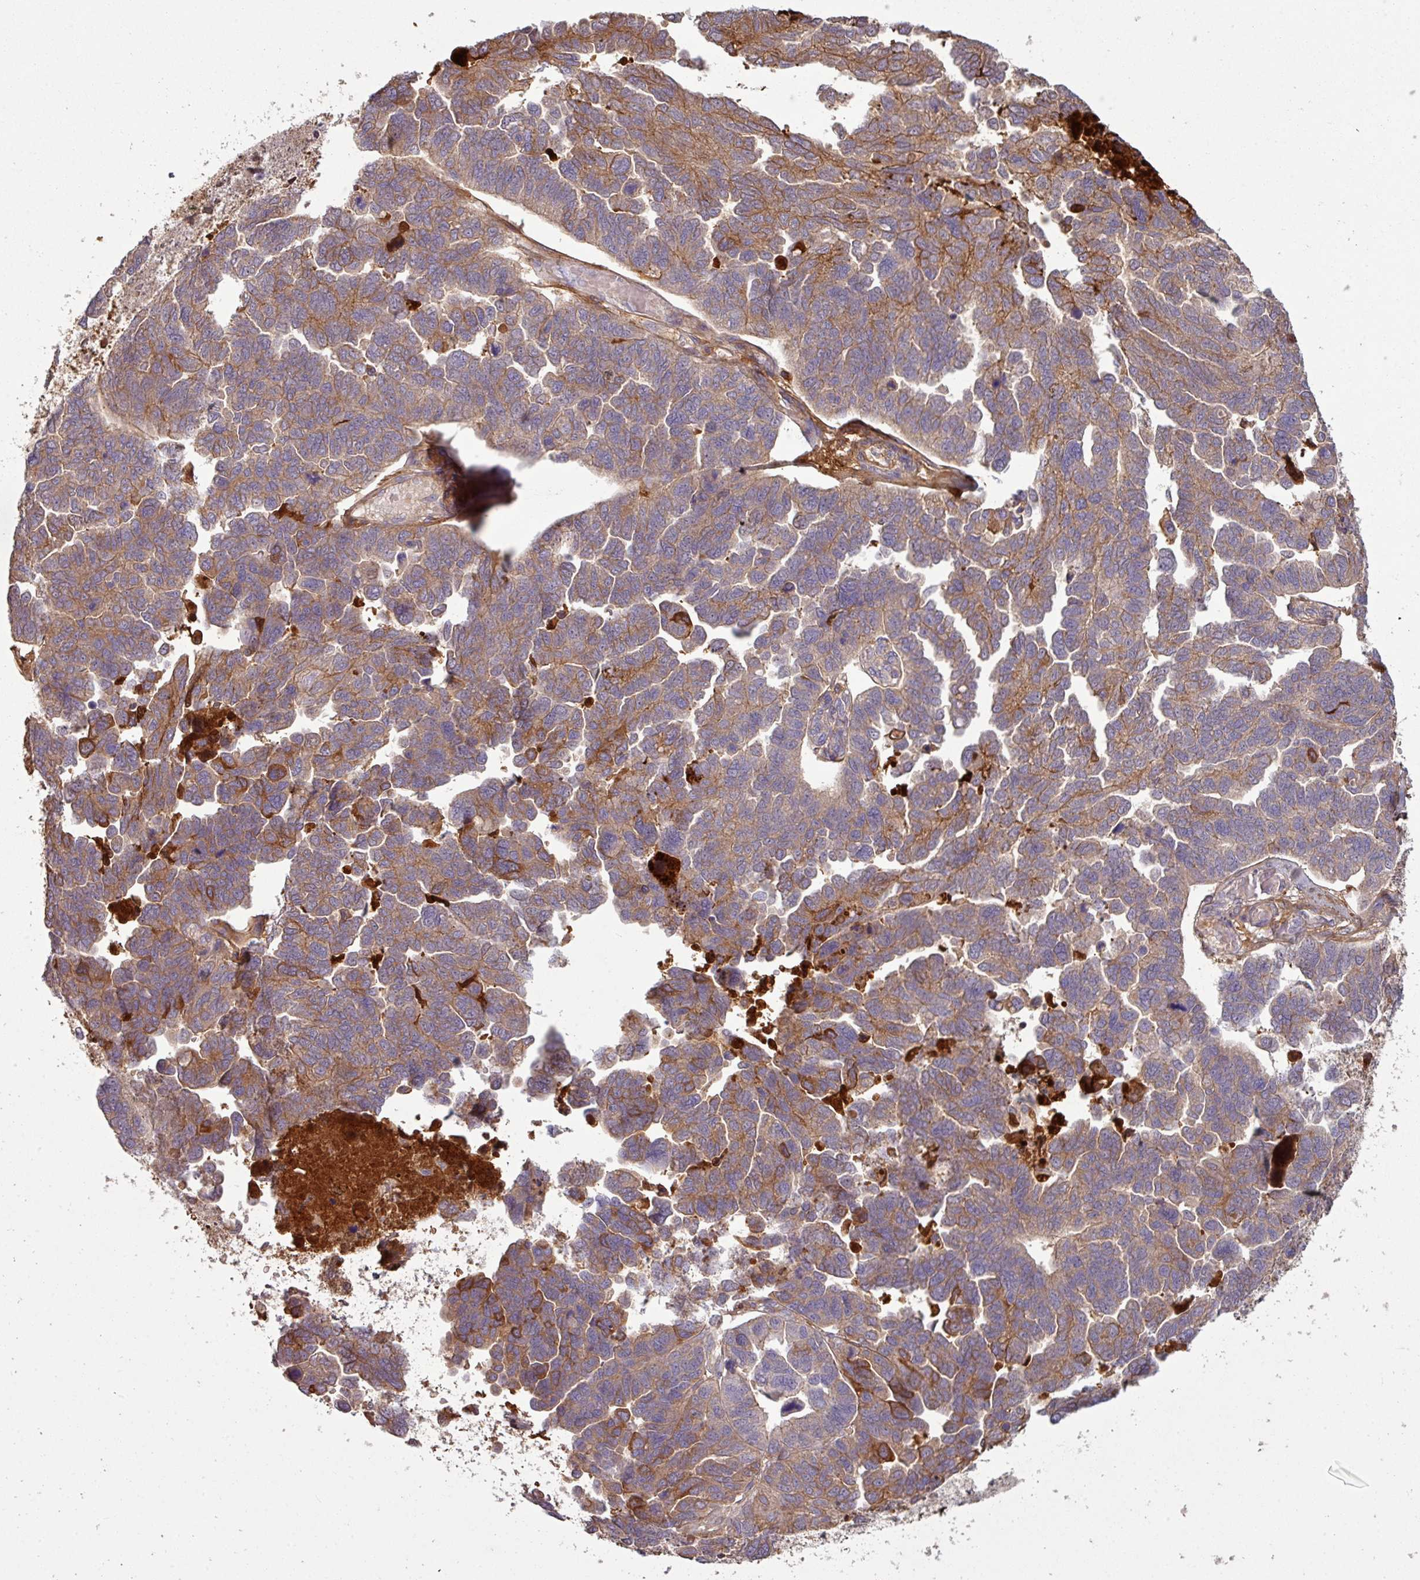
{"staining": {"intensity": "moderate", "quantity": "25%-75%", "location": "cytoplasmic/membranous"}, "tissue": "ovarian cancer", "cell_type": "Tumor cells", "image_type": "cancer", "snomed": [{"axis": "morphology", "description": "Cystadenocarcinoma, serous, NOS"}, {"axis": "topography", "description": "Ovary"}], "caption": "Immunohistochemistry of ovarian cancer (serous cystadenocarcinoma) reveals medium levels of moderate cytoplasmic/membranous staining in approximately 25%-75% of tumor cells.", "gene": "C4B", "patient": {"sex": "female", "age": 64}}